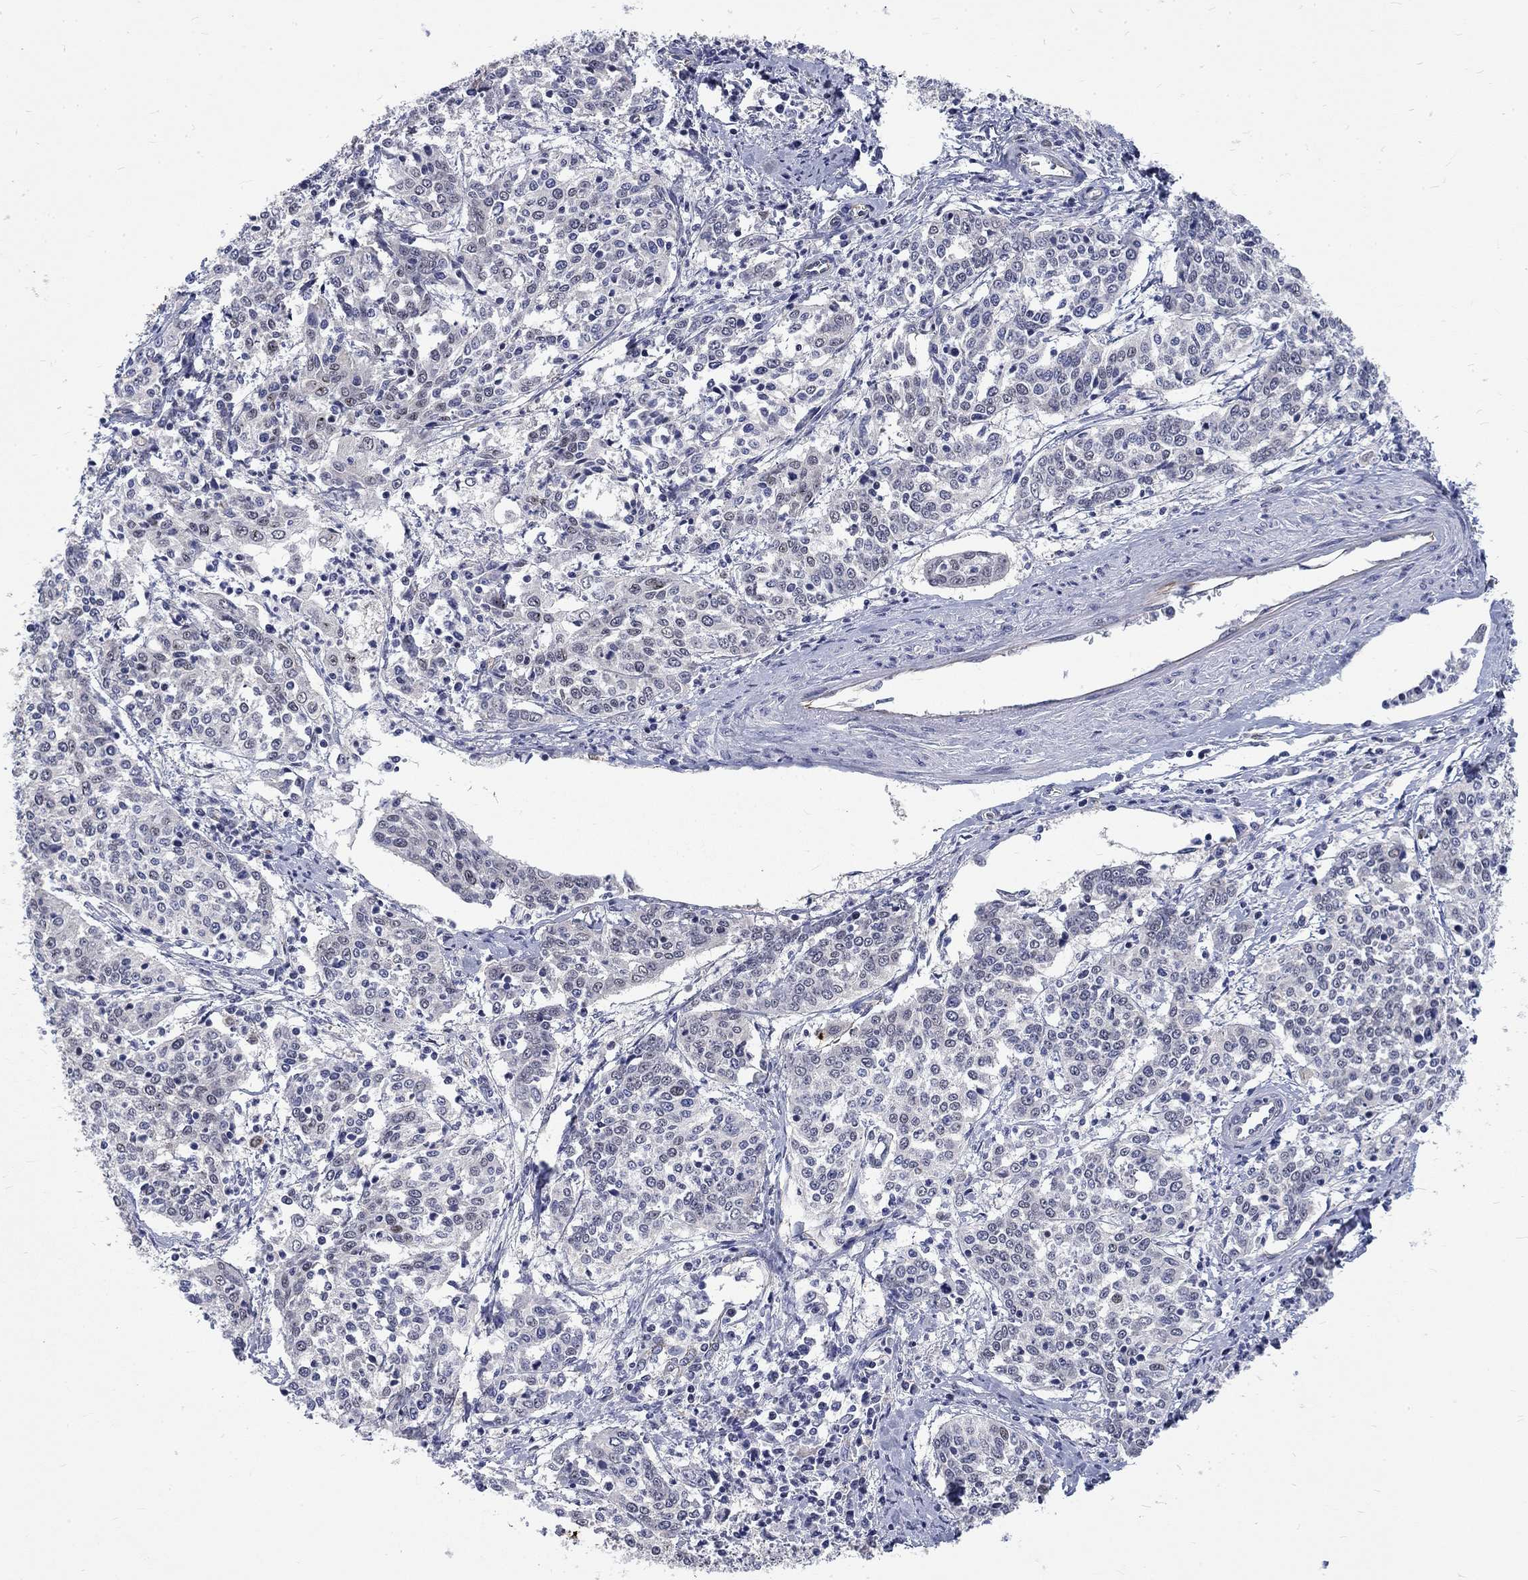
{"staining": {"intensity": "negative", "quantity": "none", "location": "none"}, "tissue": "cervical cancer", "cell_type": "Tumor cells", "image_type": "cancer", "snomed": [{"axis": "morphology", "description": "Squamous cell carcinoma, NOS"}, {"axis": "topography", "description": "Cervix"}], "caption": "IHC histopathology image of neoplastic tissue: cervical squamous cell carcinoma stained with DAB reveals no significant protein expression in tumor cells.", "gene": "PHKA1", "patient": {"sex": "female", "age": 41}}